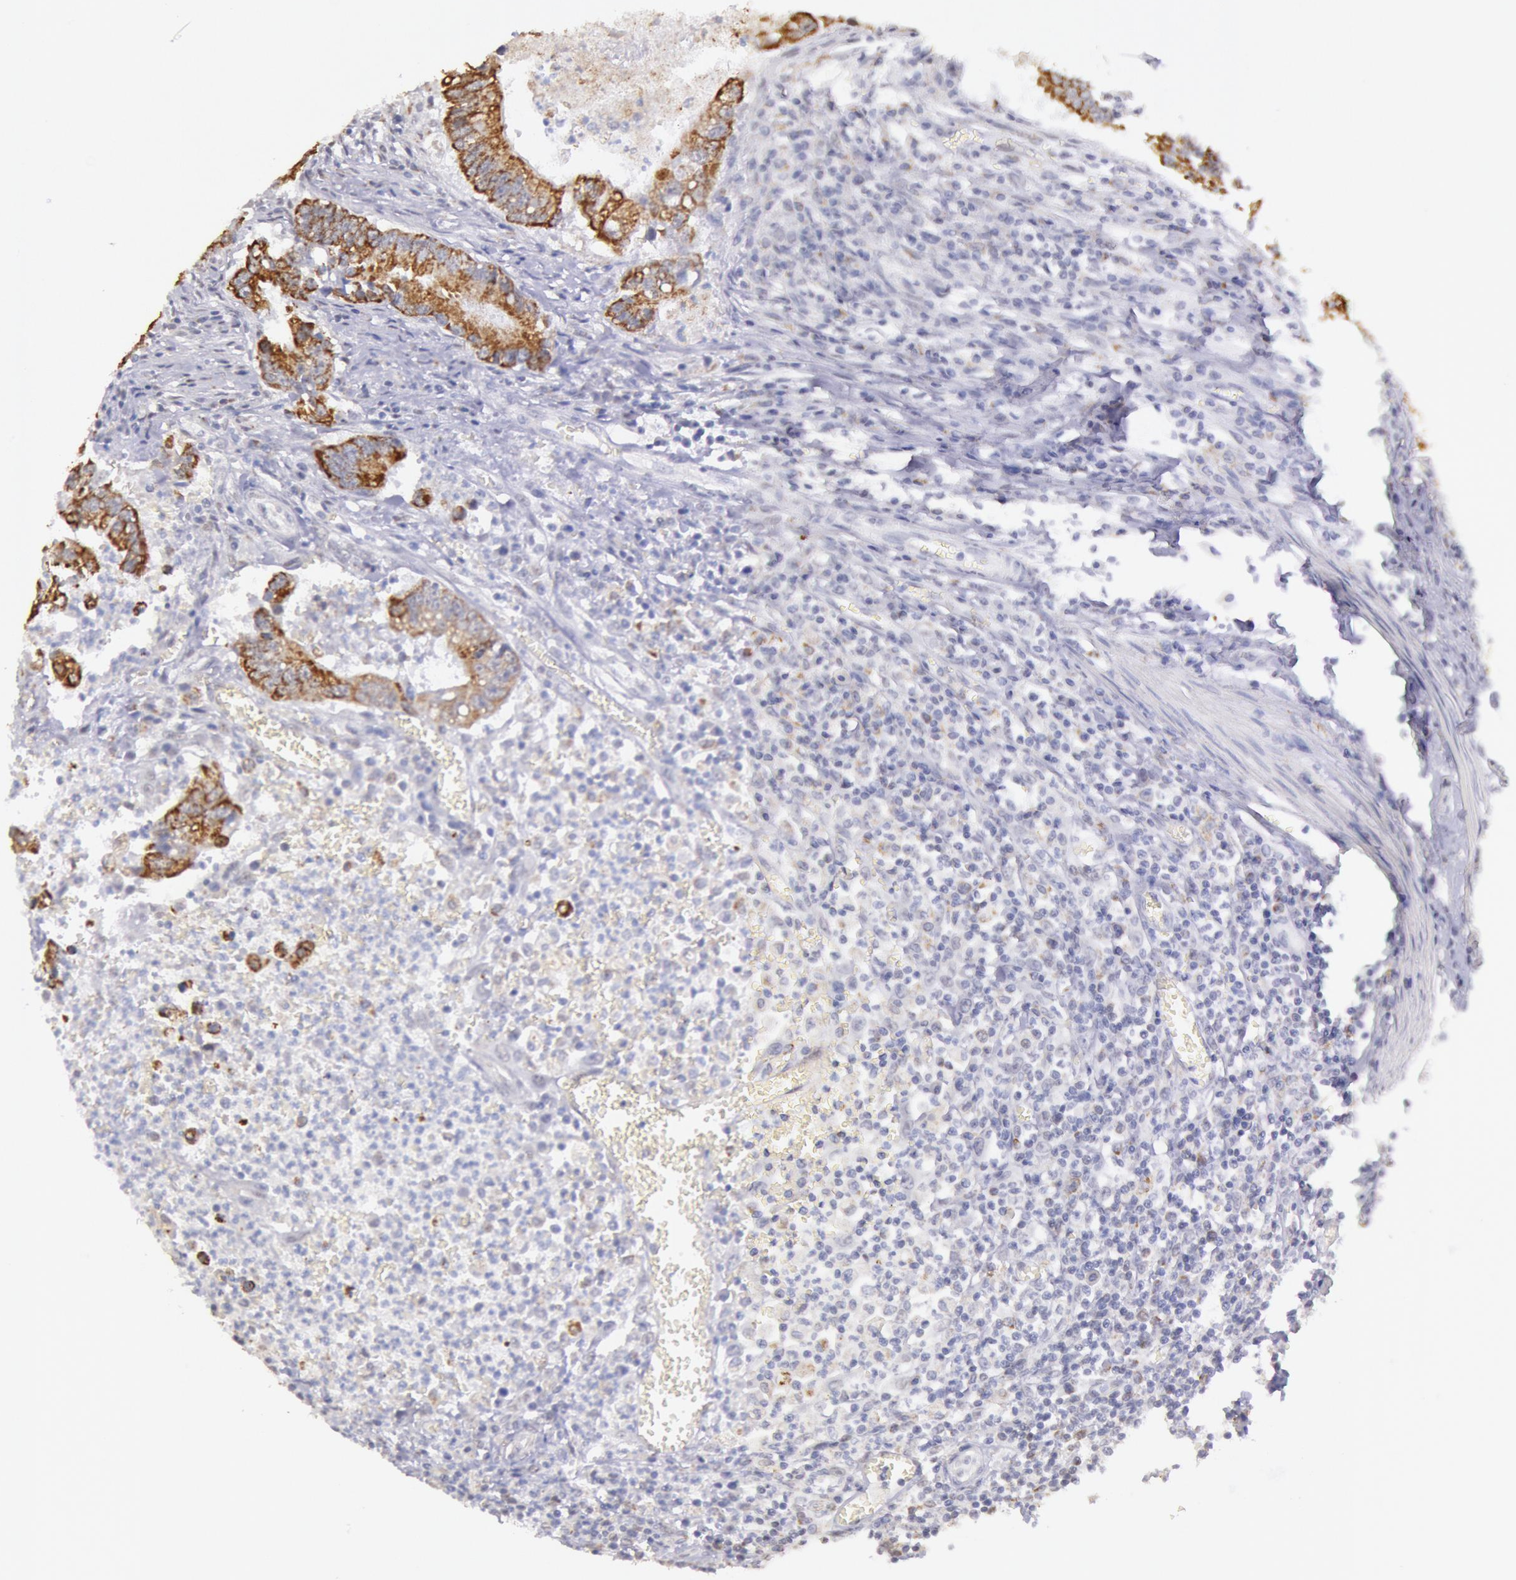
{"staining": {"intensity": "strong", "quantity": ">75%", "location": "cytoplasmic/membranous"}, "tissue": "colorectal cancer", "cell_type": "Tumor cells", "image_type": "cancer", "snomed": [{"axis": "morphology", "description": "Adenocarcinoma, NOS"}, {"axis": "topography", "description": "Rectum"}], "caption": "Immunohistochemical staining of human adenocarcinoma (colorectal) shows strong cytoplasmic/membranous protein staining in about >75% of tumor cells. The staining is performed using DAB (3,3'-diaminobenzidine) brown chromogen to label protein expression. The nuclei are counter-stained blue using hematoxylin.", "gene": "FRMD6", "patient": {"sex": "female", "age": 81}}